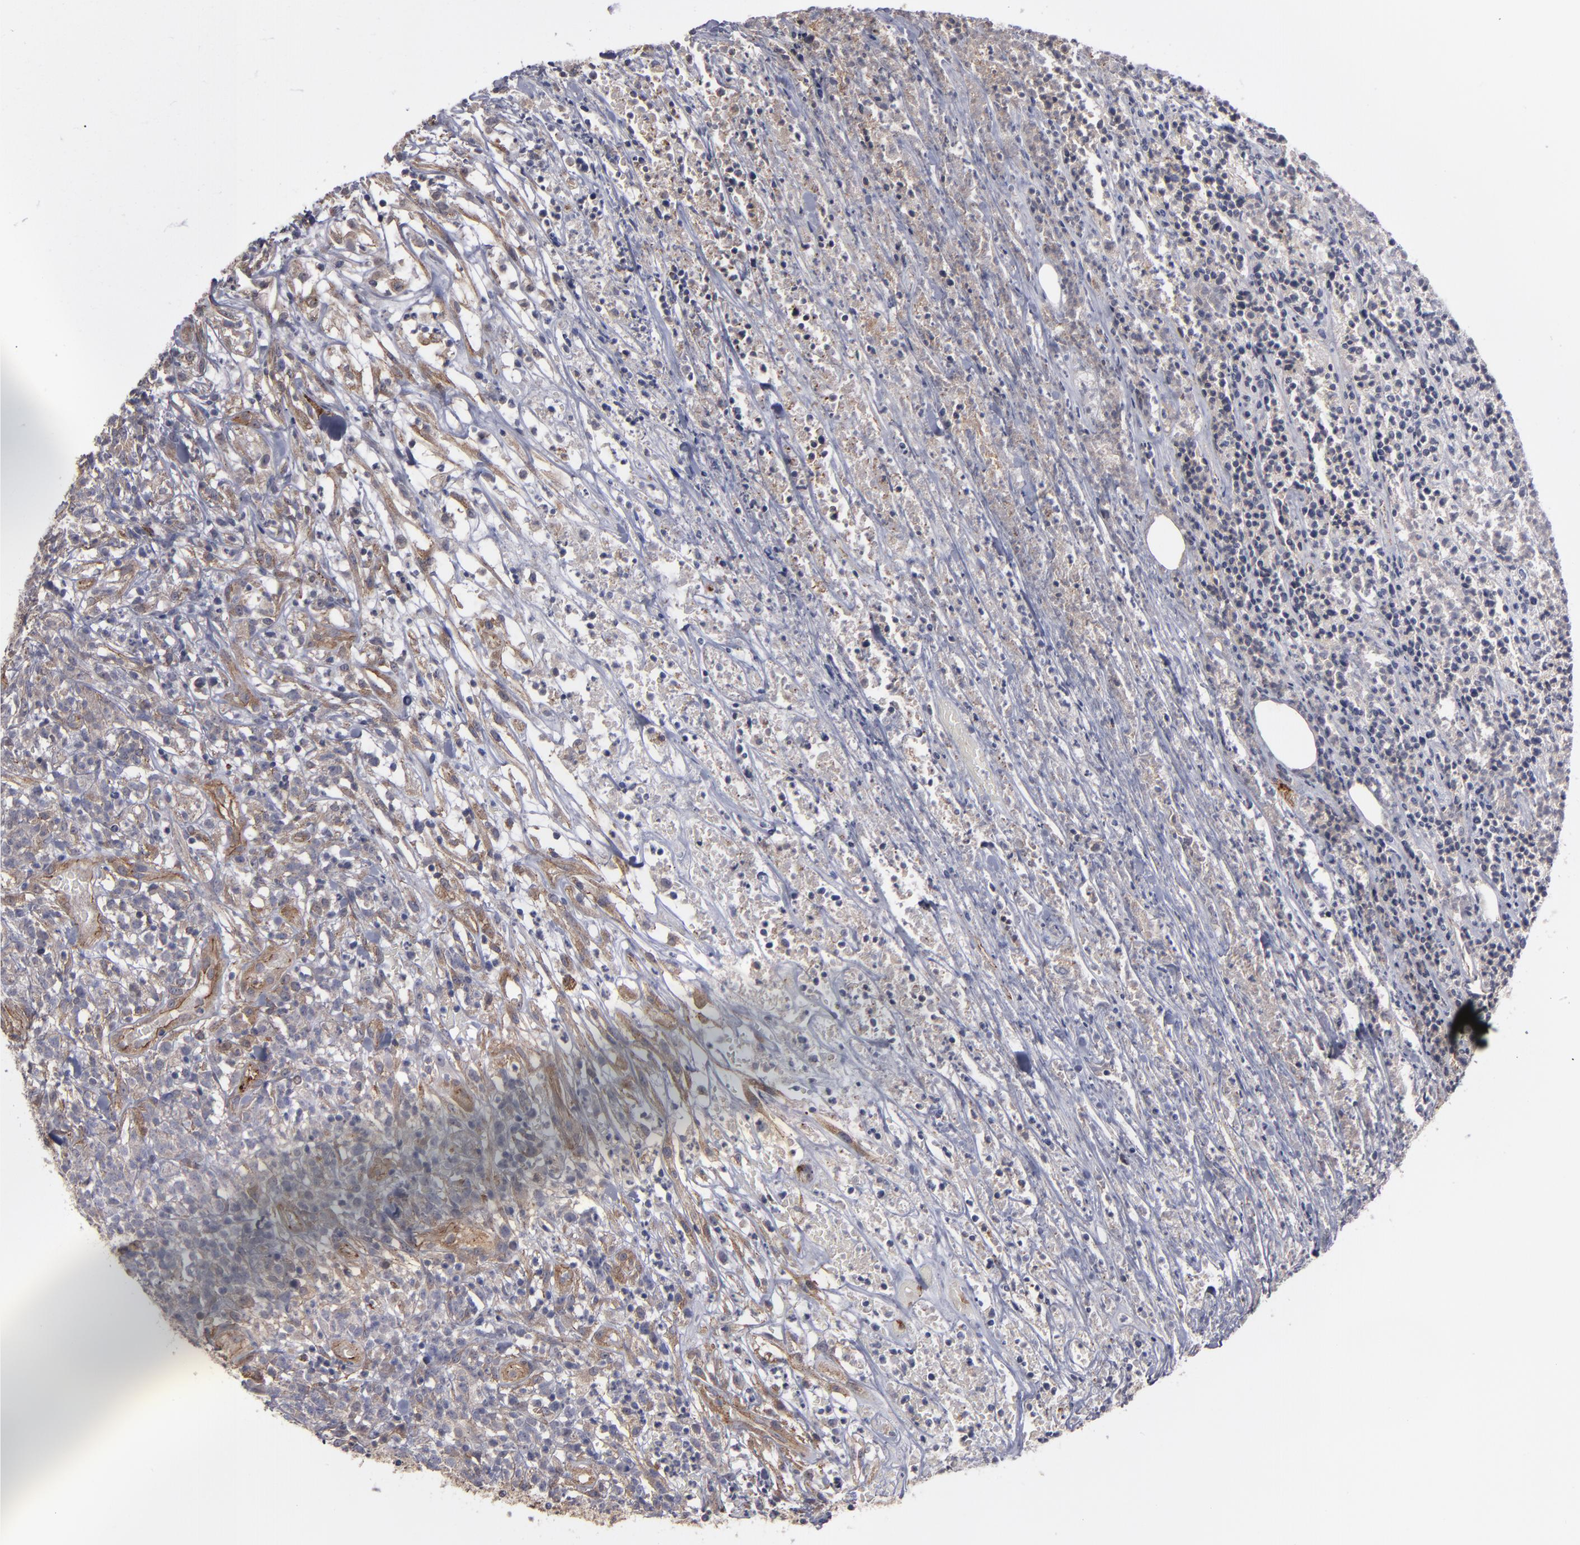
{"staining": {"intensity": "weak", "quantity": "25%-75%", "location": "cytoplasmic/membranous"}, "tissue": "lymphoma", "cell_type": "Tumor cells", "image_type": "cancer", "snomed": [{"axis": "morphology", "description": "Malignant lymphoma, non-Hodgkin's type, High grade"}, {"axis": "topography", "description": "Lymph node"}], "caption": "Protein expression analysis of human lymphoma reveals weak cytoplasmic/membranous staining in approximately 25%-75% of tumor cells. The staining was performed using DAB (3,3'-diaminobenzidine) to visualize the protein expression in brown, while the nuclei were stained in blue with hematoxylin (Magnification: 20x).", "gene": "TJP1", "patient": {"sex": "female", "age": 73}}